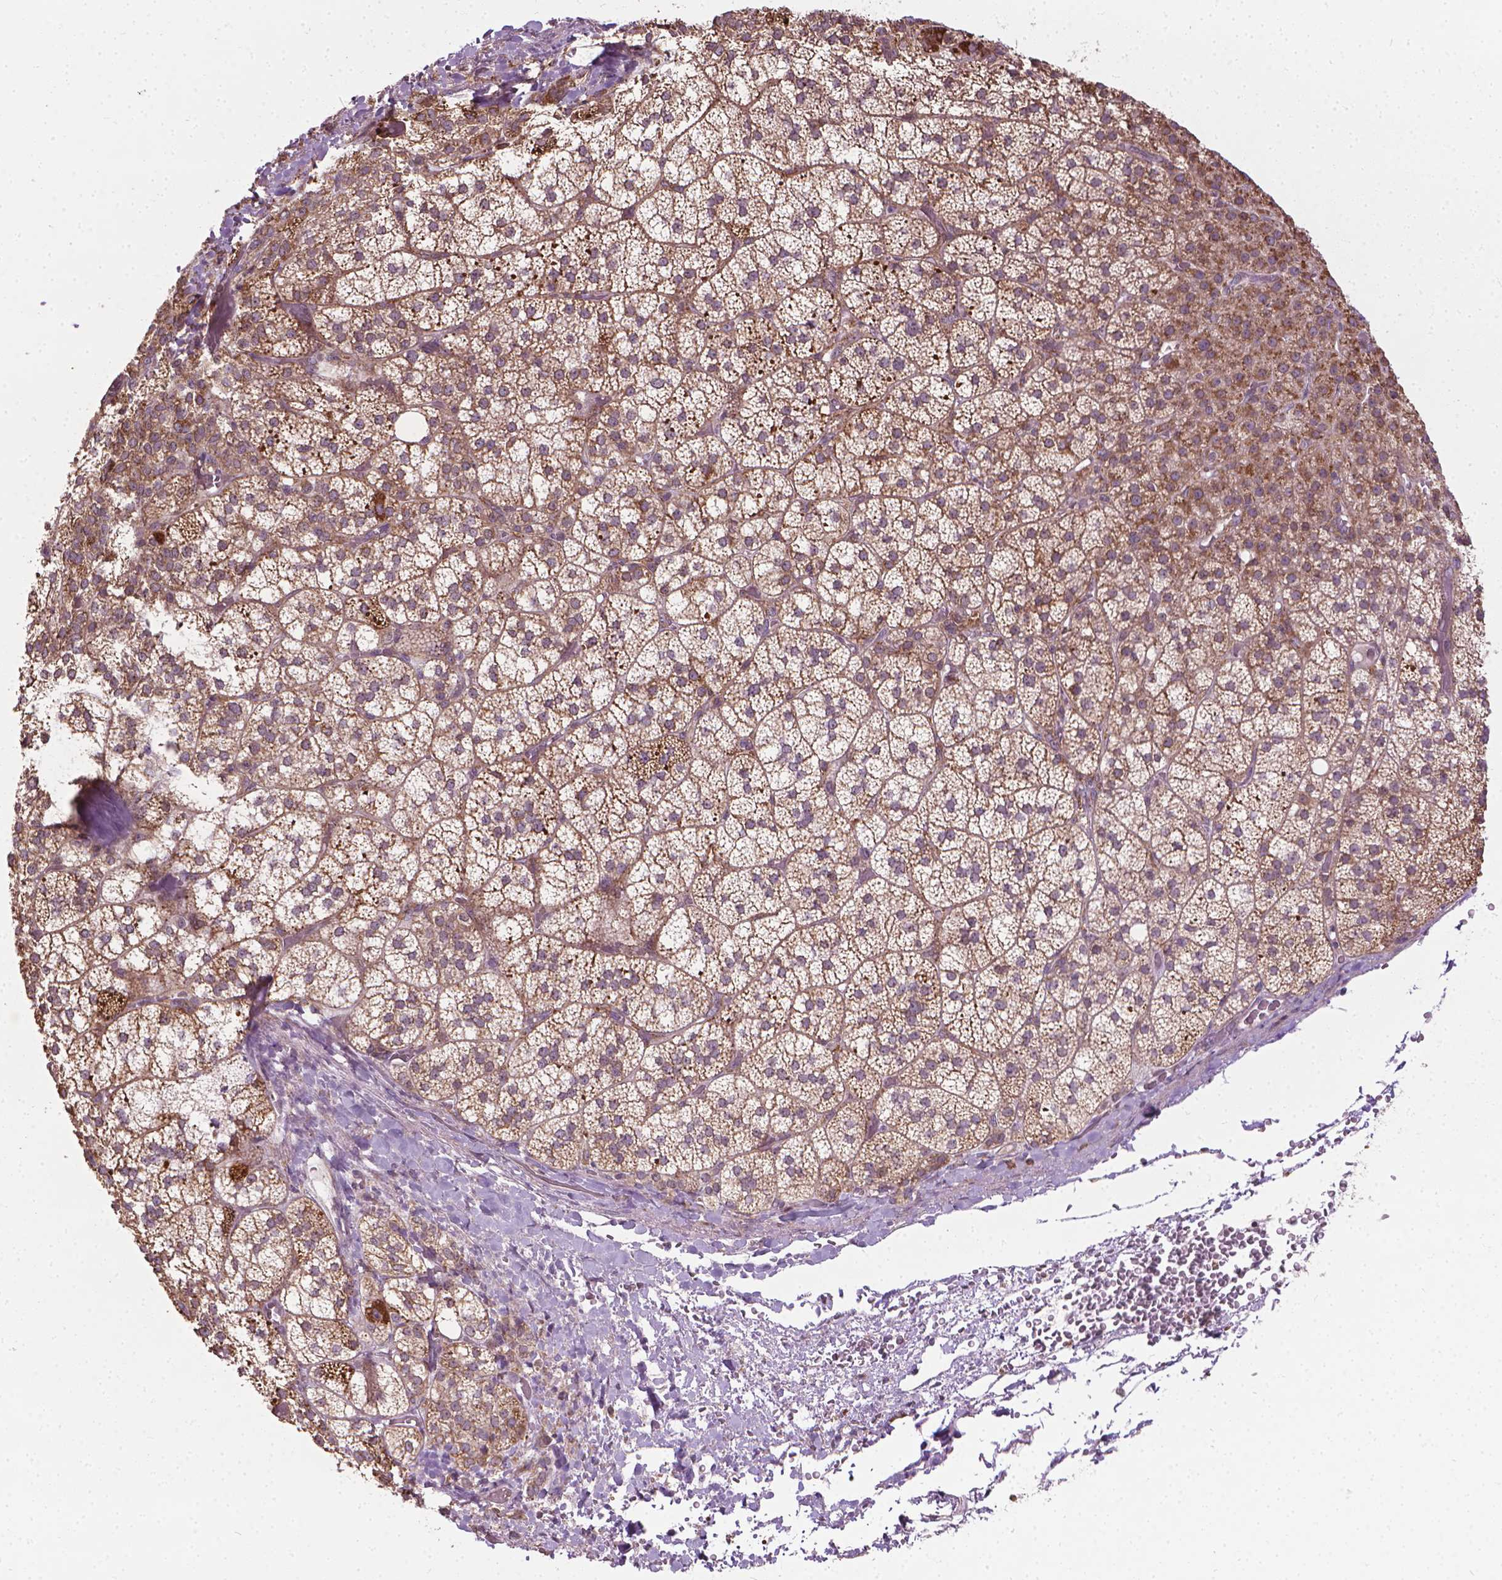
{"staining": {"intensity": "moderate", "quantity": ">75%", "location": "cytoplasmic/membranous"}, "tissue": "adrenal gland", "cell_type": "Glandular cells", "image_type": "normal", "snomed": [{"axis": "morphology", "description": "Normal tissue, NOS"}, {"axis": "topography", "description": "Adrenal gland"}], "caption": "Protein expression by IHC demonstrates moderate cytoplasmic/membranous staining in about >75% of glandular cells in unremarkable adrenal gland. The staining was performed using DAB to visualize the protein expression in brown, while the nuclei were stained in blue with hematoxylin (Magnification: 20x).", "gene": "PRAG1", "patient": {"sex": "female", "age": 60}}